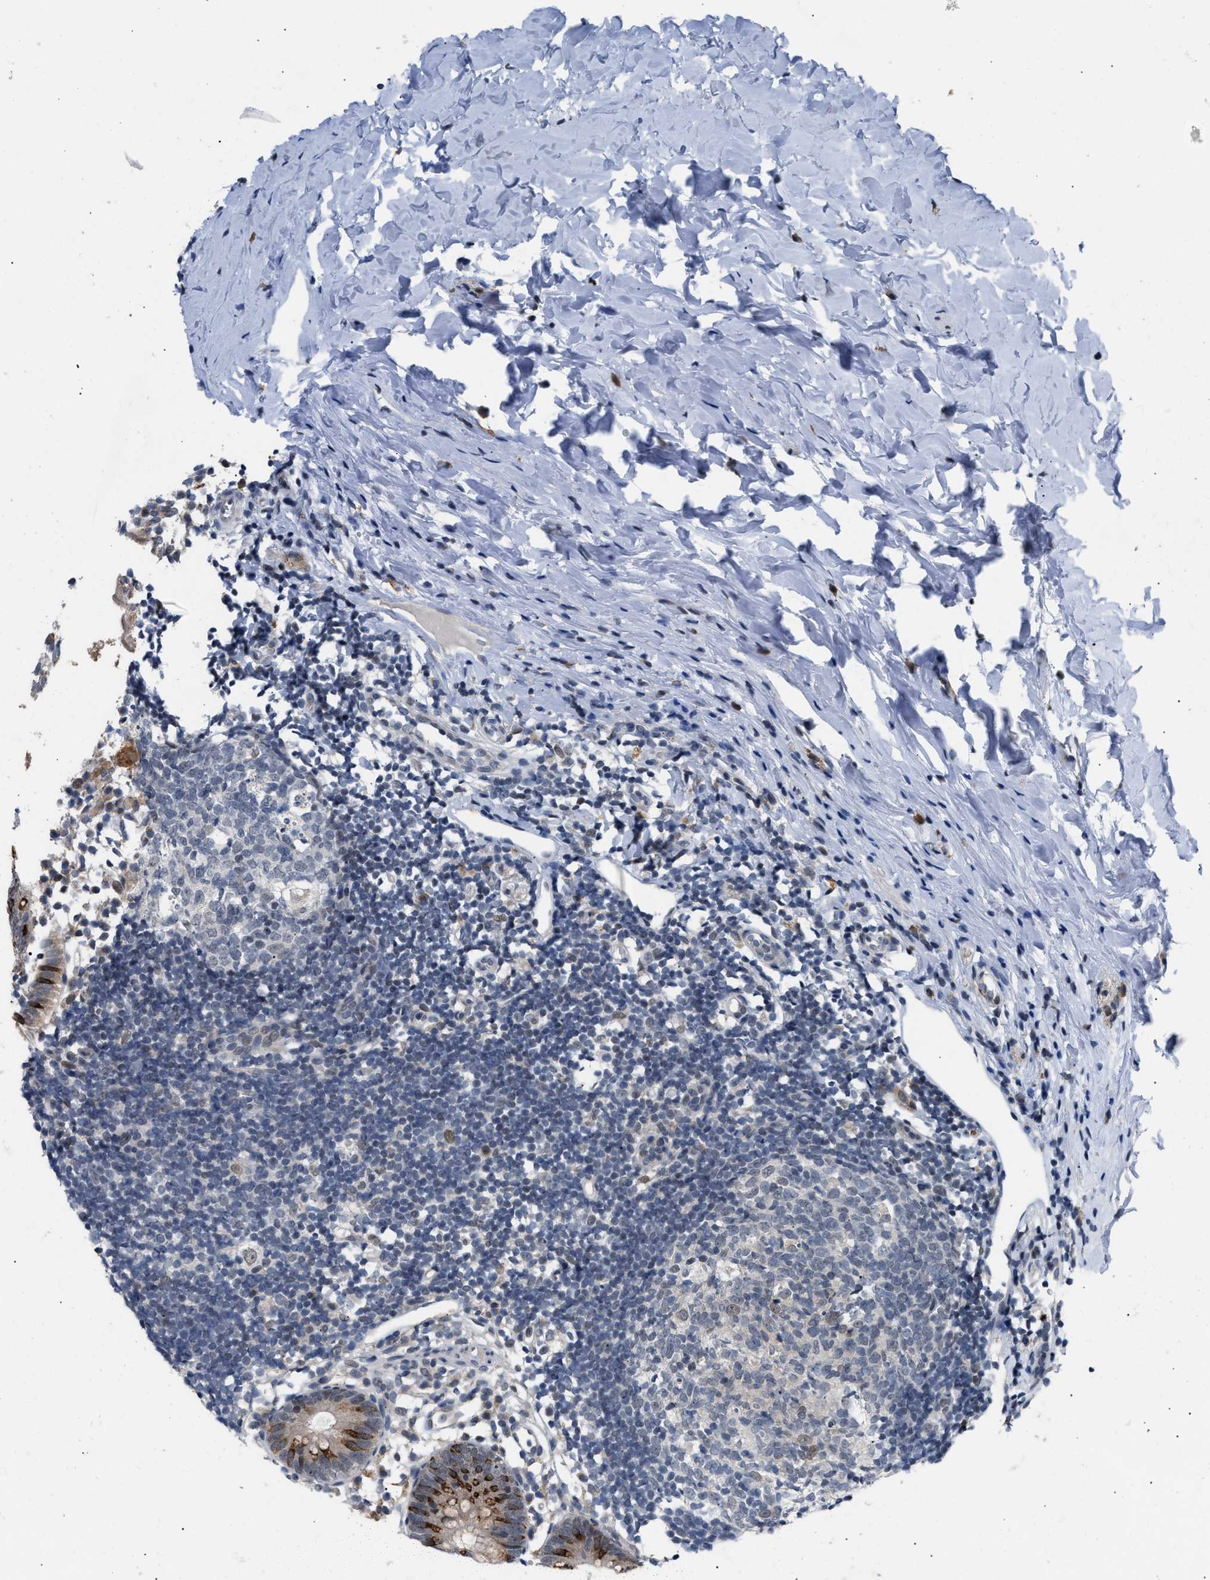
{"staining": {"intensity": "strong", "quantity": "25%-75%", "location": "cytoplasmic/membranous"}, "tissue": "appendix", "cell_type": "Glandular cells", "image_type": "normal", "snomed": [{"axis": "morphology", "description": "Normal tissue, NOS"}, {"axis": "topography", "description": "Appendix"}], "caption": "Human appendix stained for a protein (brown) exhibits strong cytoplasmic/membranous positive staining in about 25%-75% of glandular cells.", "gene": "TXNRD3", "patient": {"sex": "female", "age": 20}}